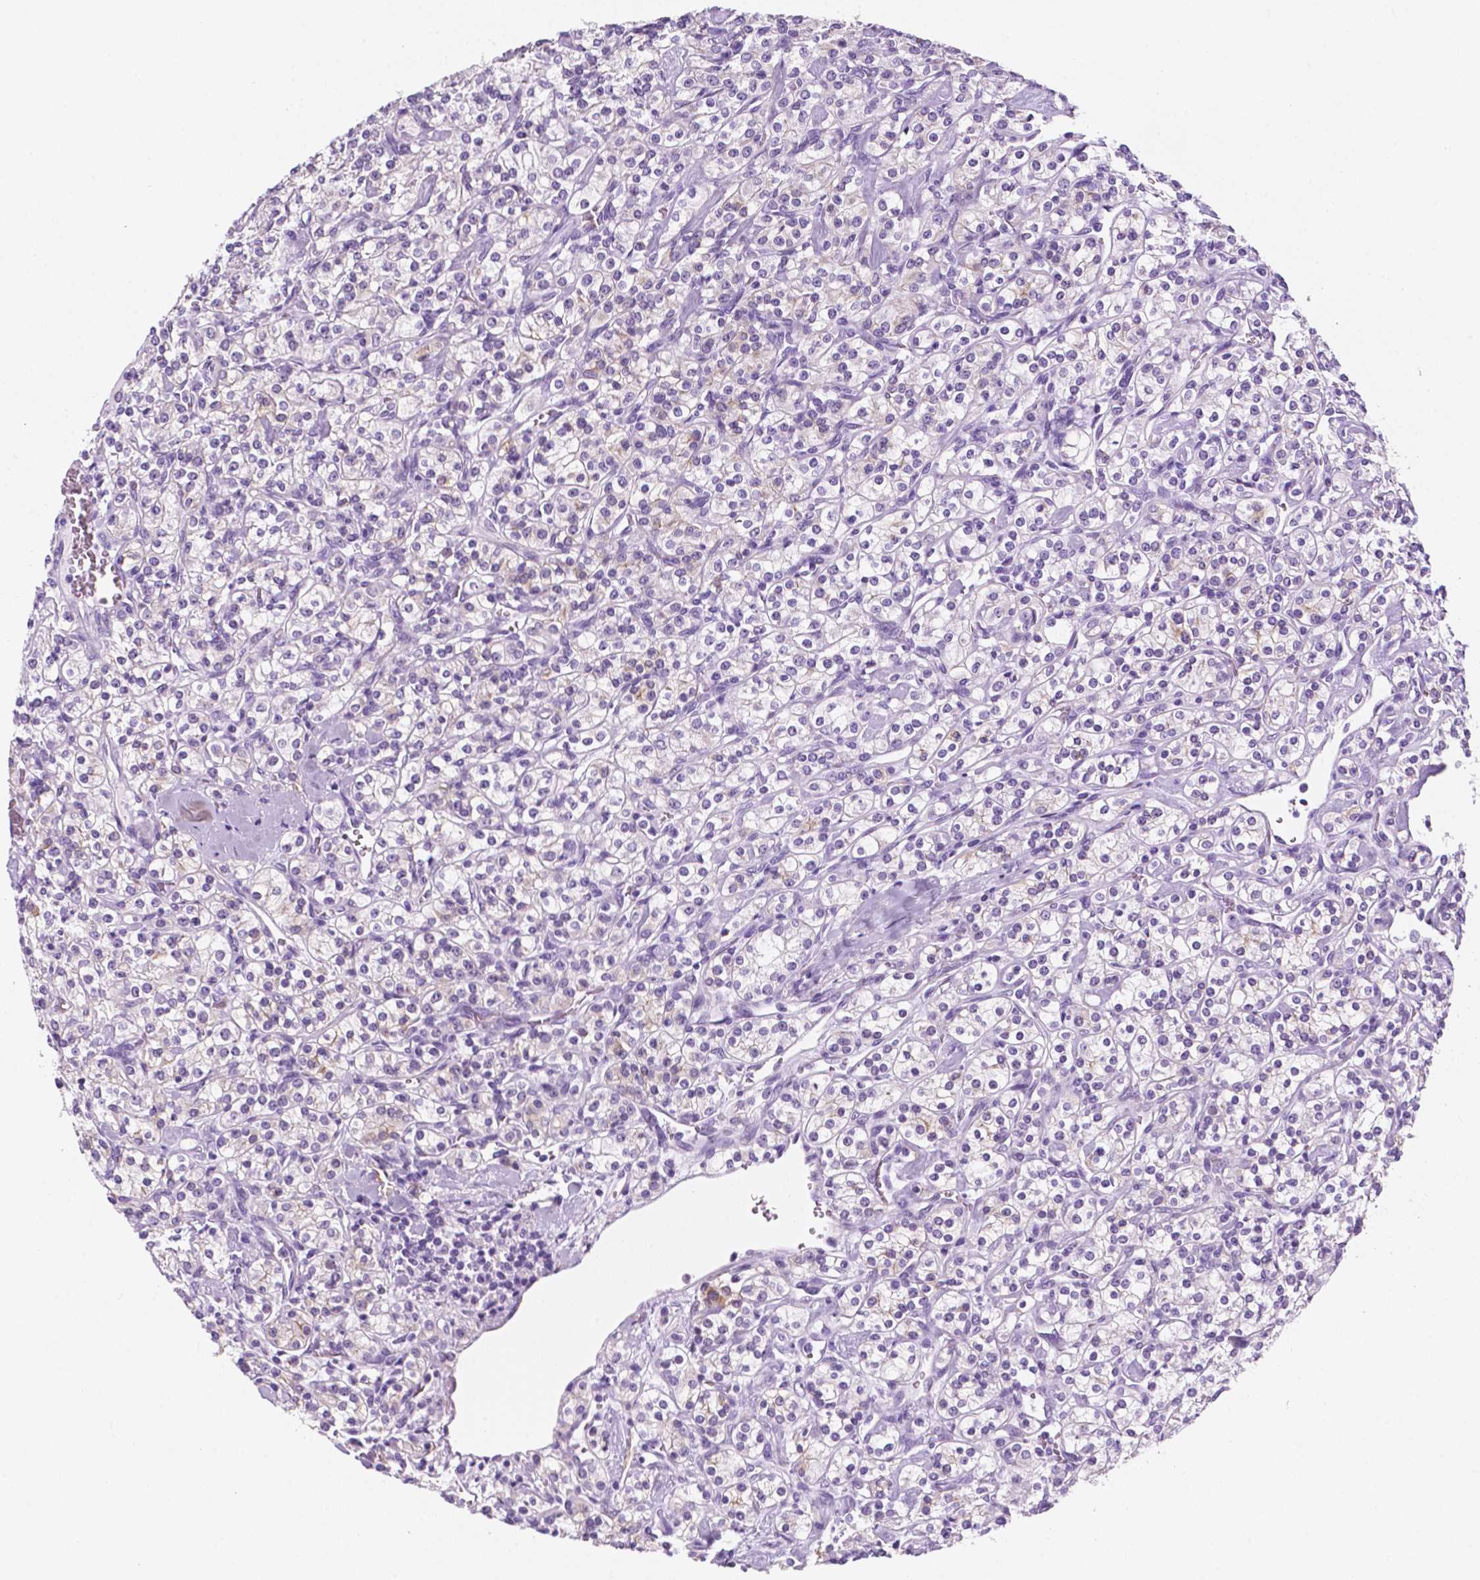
{"staining": {"intensity": "negative", "quantity": "none", "location": "none"}, "tissue": "renal cancer", "cell_type": "Tumor cells", "image_type": "cancer", "snomed": [{"axis": "morphology", "description": "Adenocarcinoma, NOS"}, {"axis": "topography", "description": "Kidney"}], "caption": "Human renal adenocarcinoma stained for a protein using immunohistochemistry (IHC) displays no staining in tumor cells.", "gene": "PPL", "patient": {"sex": "male", "age": 77}}